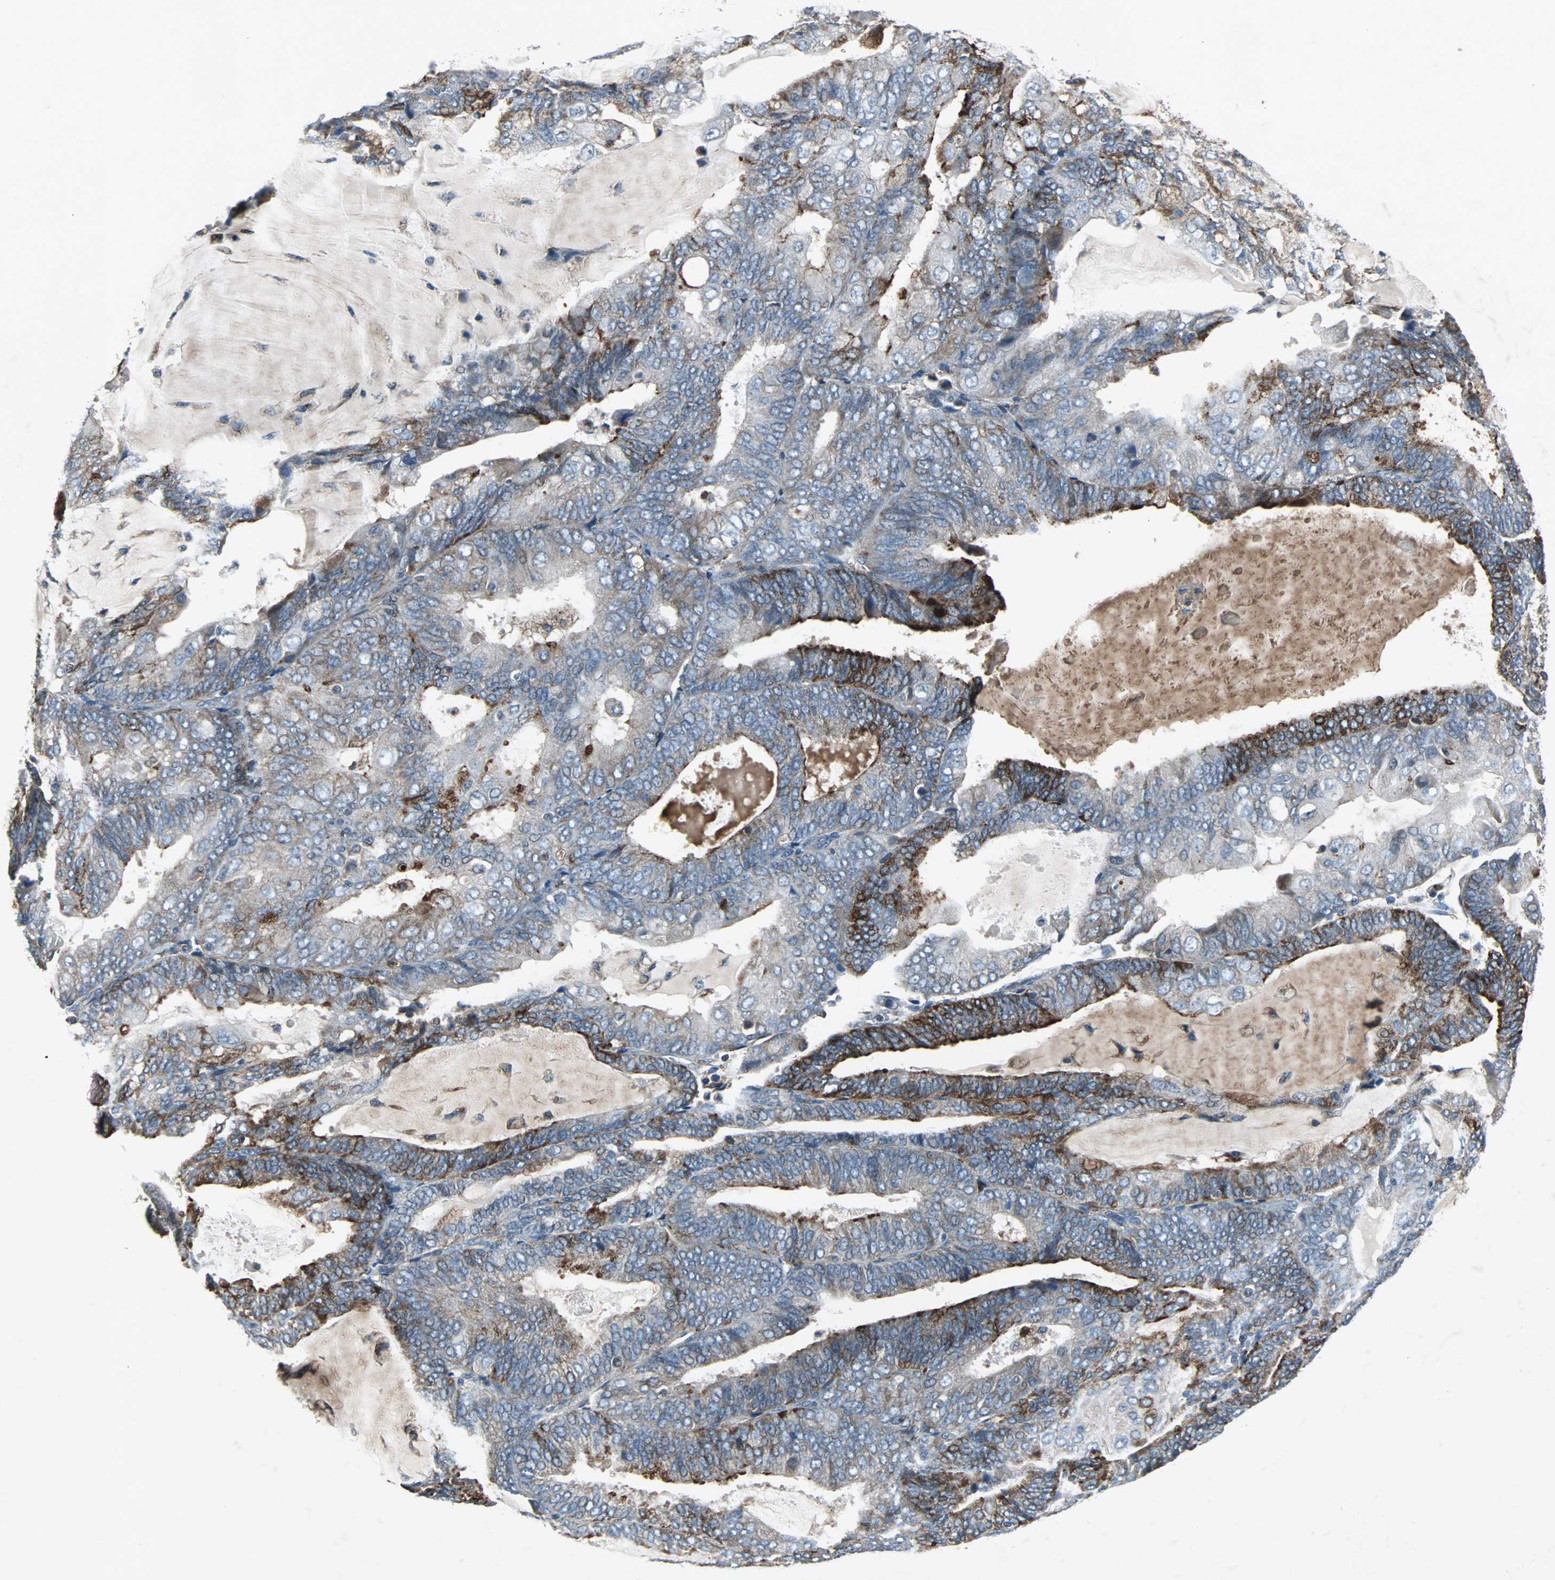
{"staining": {"intensity": "moderate", "quantity": "<25%", "location": "cytoplasmic/membranous"}, "tissue": "endometrial cancer", "cell_type": "Tumor cells", "image_type": "cancer", "snomed": [{"axis": "morphology", "description": "Adenocarcinoma, NOS"}, {"axis": "topography", "description": "Endometrium"}], "caption": "An IHC photomicrograph of tumor tissue is shown. Protein staining in brown shows moderate cytoplasmic/membranous positivity in endometrial adenocarcinoma within tumor cells.", "gene": "SOS1", "patient": {"sex": "female", "age": 81}}